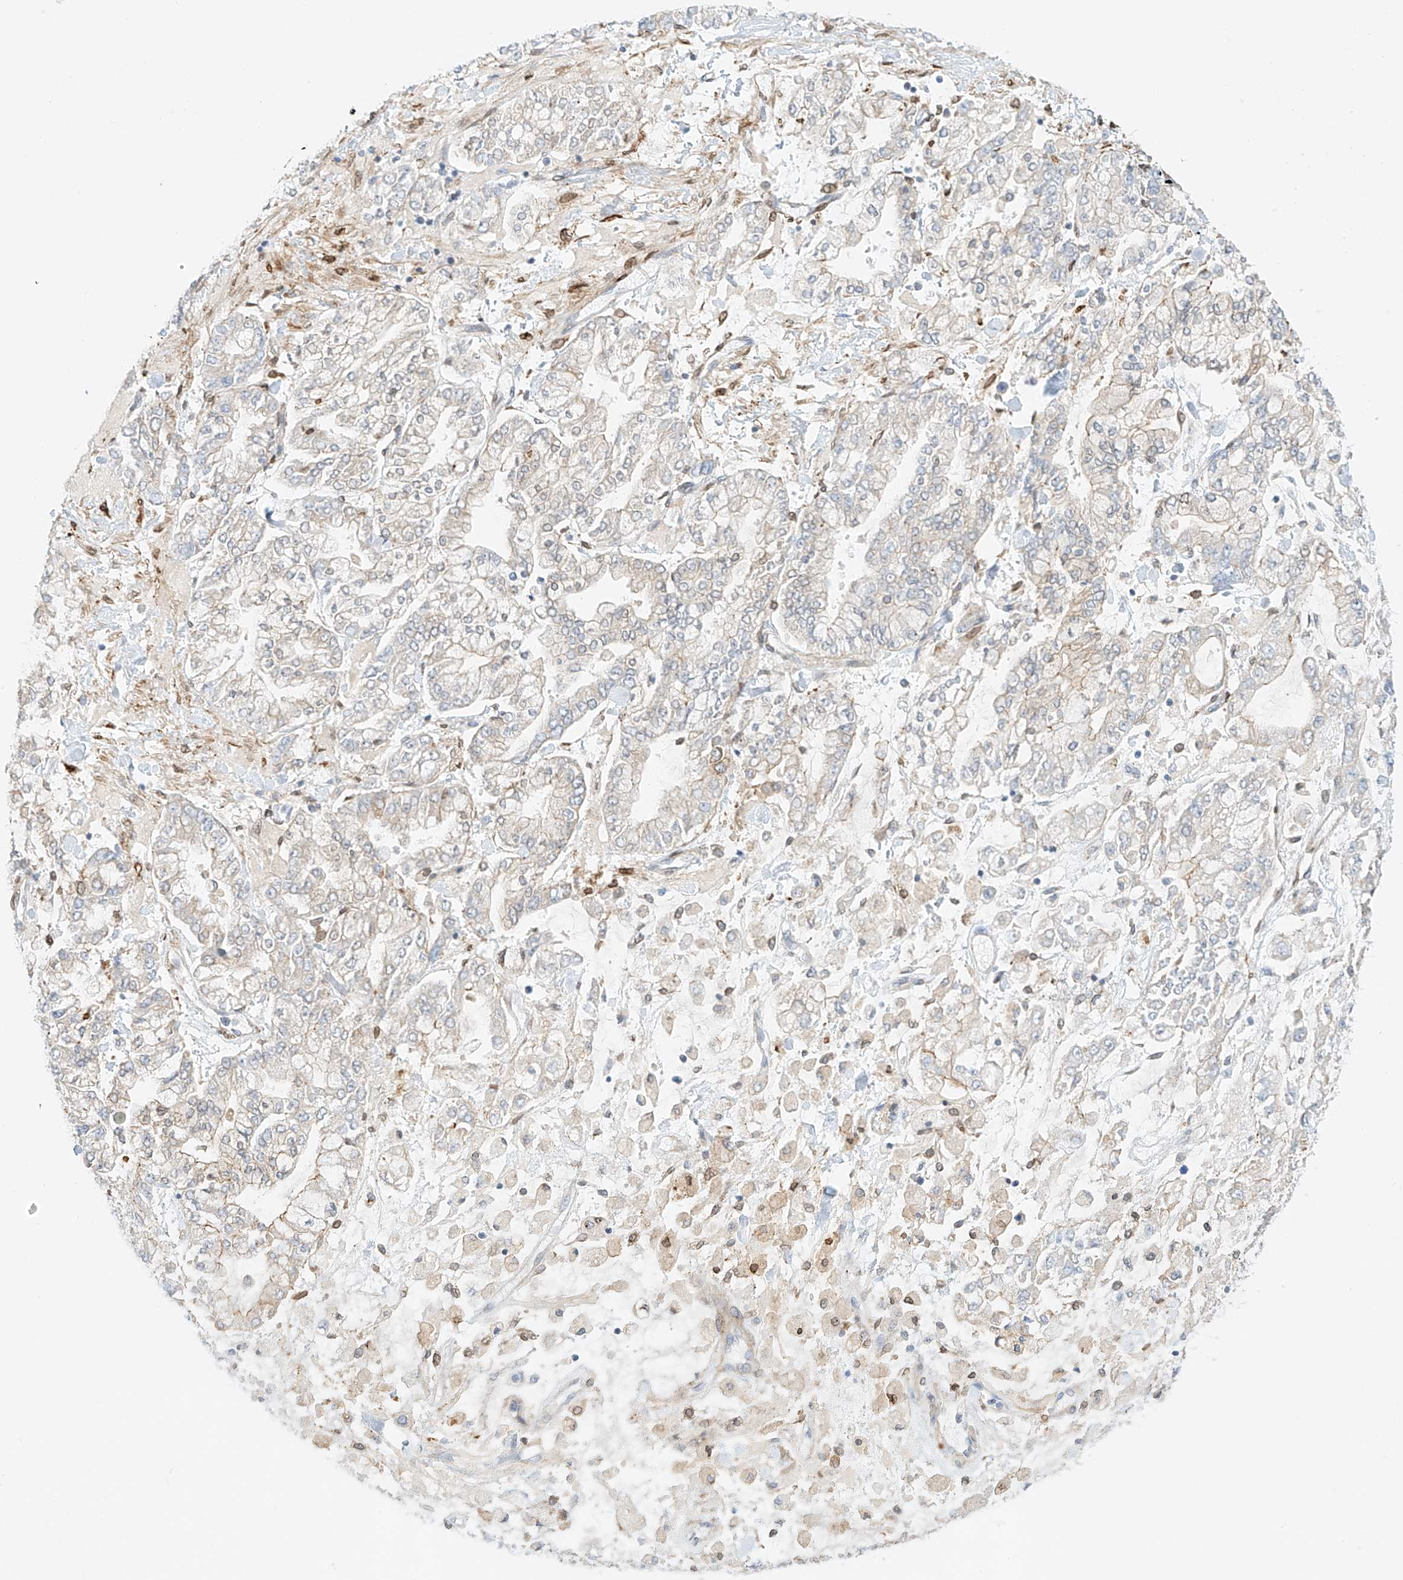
{"staining": {"intensity": "weak", "quantity": "<25%", "location": "cytoplasmic/membranous"}, "tissue": "stomach cancer", "cell_type": "Tumor cells", "image_type": "cancer", "snomed": [{"axis": "morphology", "description": "Normal tissue, NOS"}, {"axis": "morphology", "description": "Adenocarcinoma, NOS"}, {"axis": "topography", "description": "Stomach, upper"}, {"axis": "topography", "description": "Stomach"}], "caption": "There is no significant staining in tumor cells of stomach cancer.", "gene": "PCYOX1", "patient": {"sex": "male", "age": 76}}